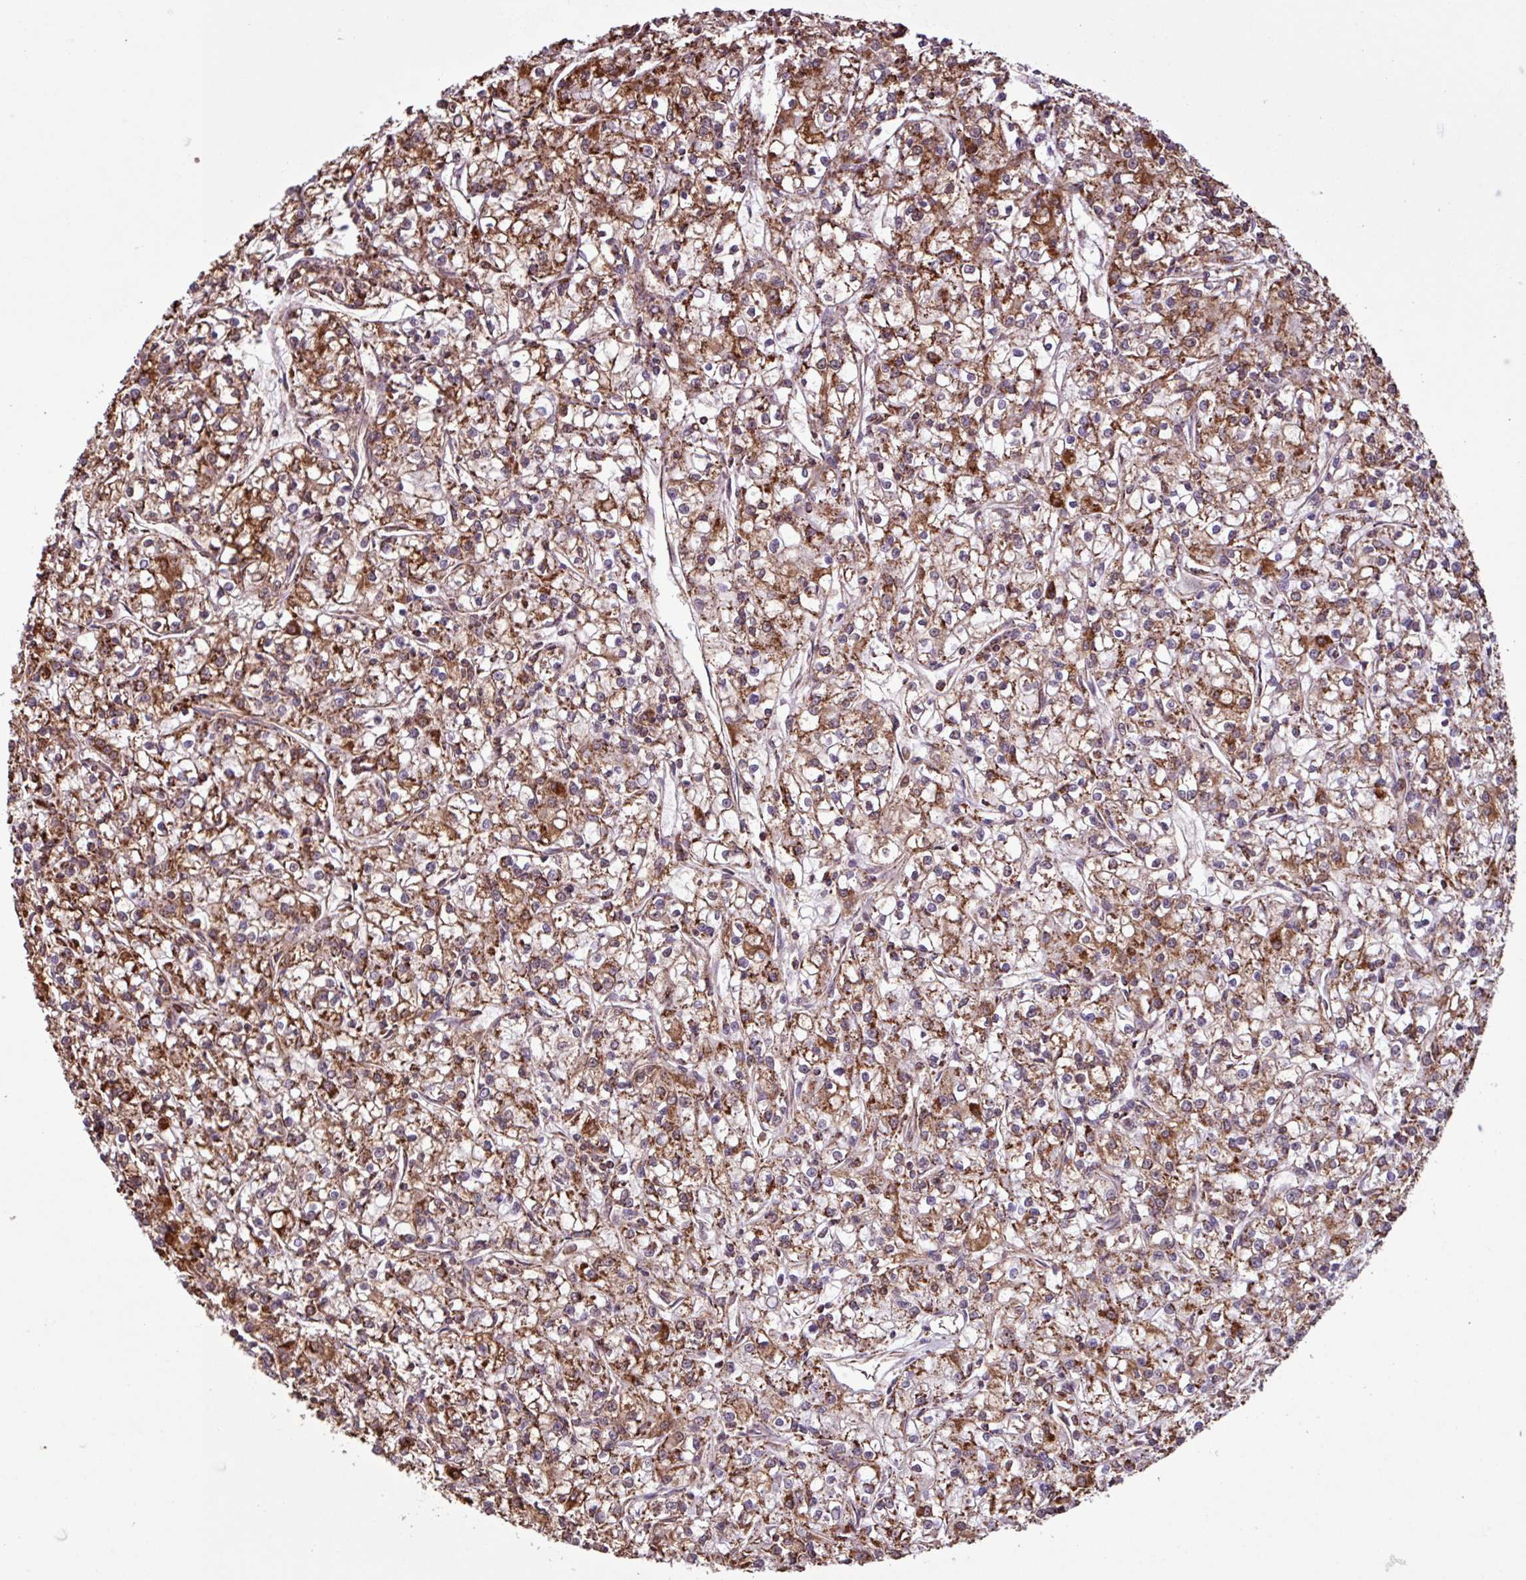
{"staining": {"intensity": "strong", "quantity": ">75%", "location": "cytoplasmic/membranous"}, "tissue": "renal cancer", "cell_type": "Tumor cells", "image_type": "cancer", "snomed": [{"axis": "morphology", "description": "Adenocarcinoma, NOS"}, {"axis": "topography", "description": "Kidney"}], "caption": "Renal cancer (adenocarcinoma) stained with DAB immunohistochemistry (IHC) reveals high levels of strong cytoplasmic/membranous positivity in approximately >75% of tumor cells. Using DAB (brown) and hematoxylin (blue) stains, captured at high magnification using brightfield microscopy.", "gene": "ALG8", "patient": {"sex": "female", "age": 59}}